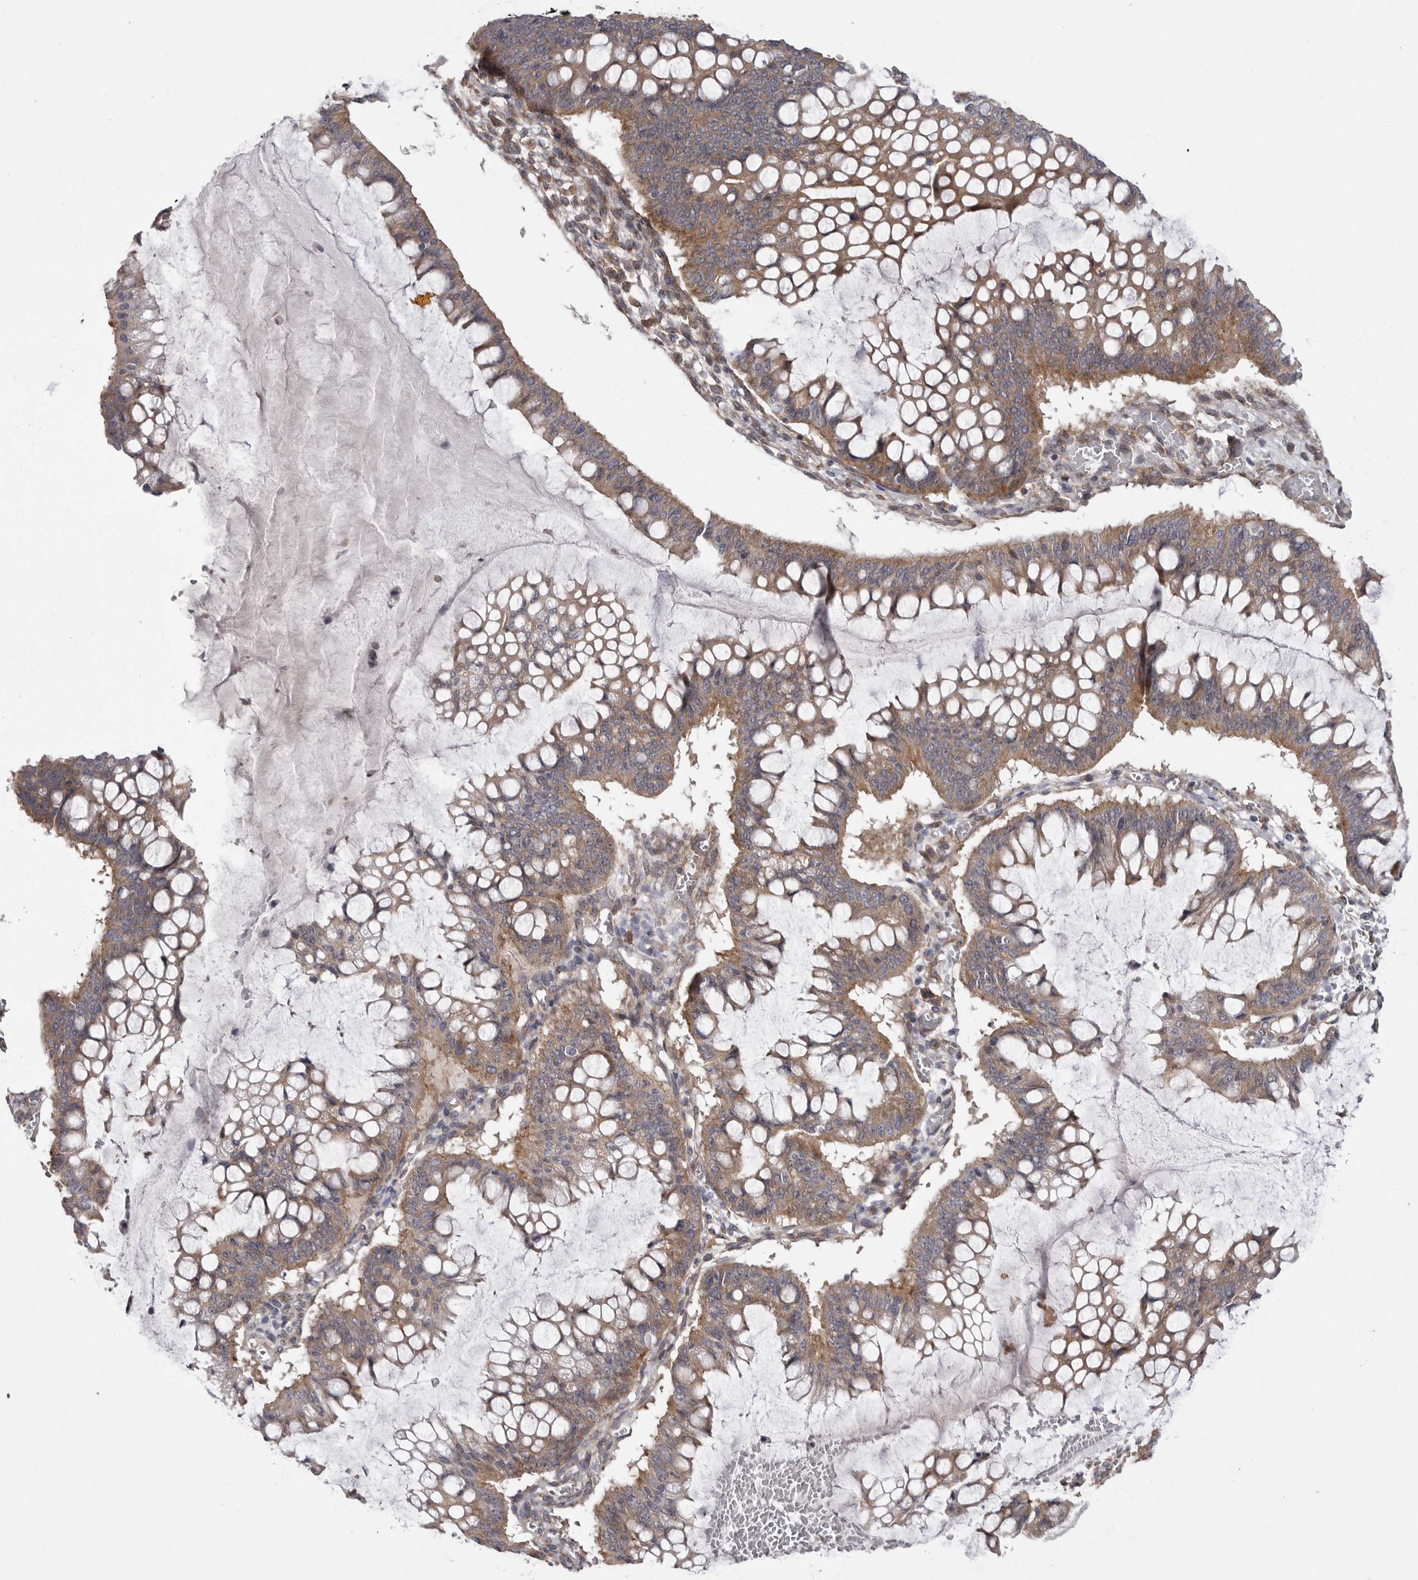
{"staining": {"intensity": "moderate", "quantity": ">75%", "location": "cytoplasmic/membranous"}, "tissue": "ovarian cancer", "cell_type": "Tumor cells", "image_type": "cancer", "snomed": [{"axis": "morphology", "description": "Cystadenocarcinoma, mucinous, NOS"}, {"axis": "topography", "description": "Ovary"}], "caption": "Moderate cytoplasmic/membranous staining is present in about >75% of tumor cells in ovarian cancer.", "gene": "OSBPL9", "patient": {"sex": "female", "age": 73}}